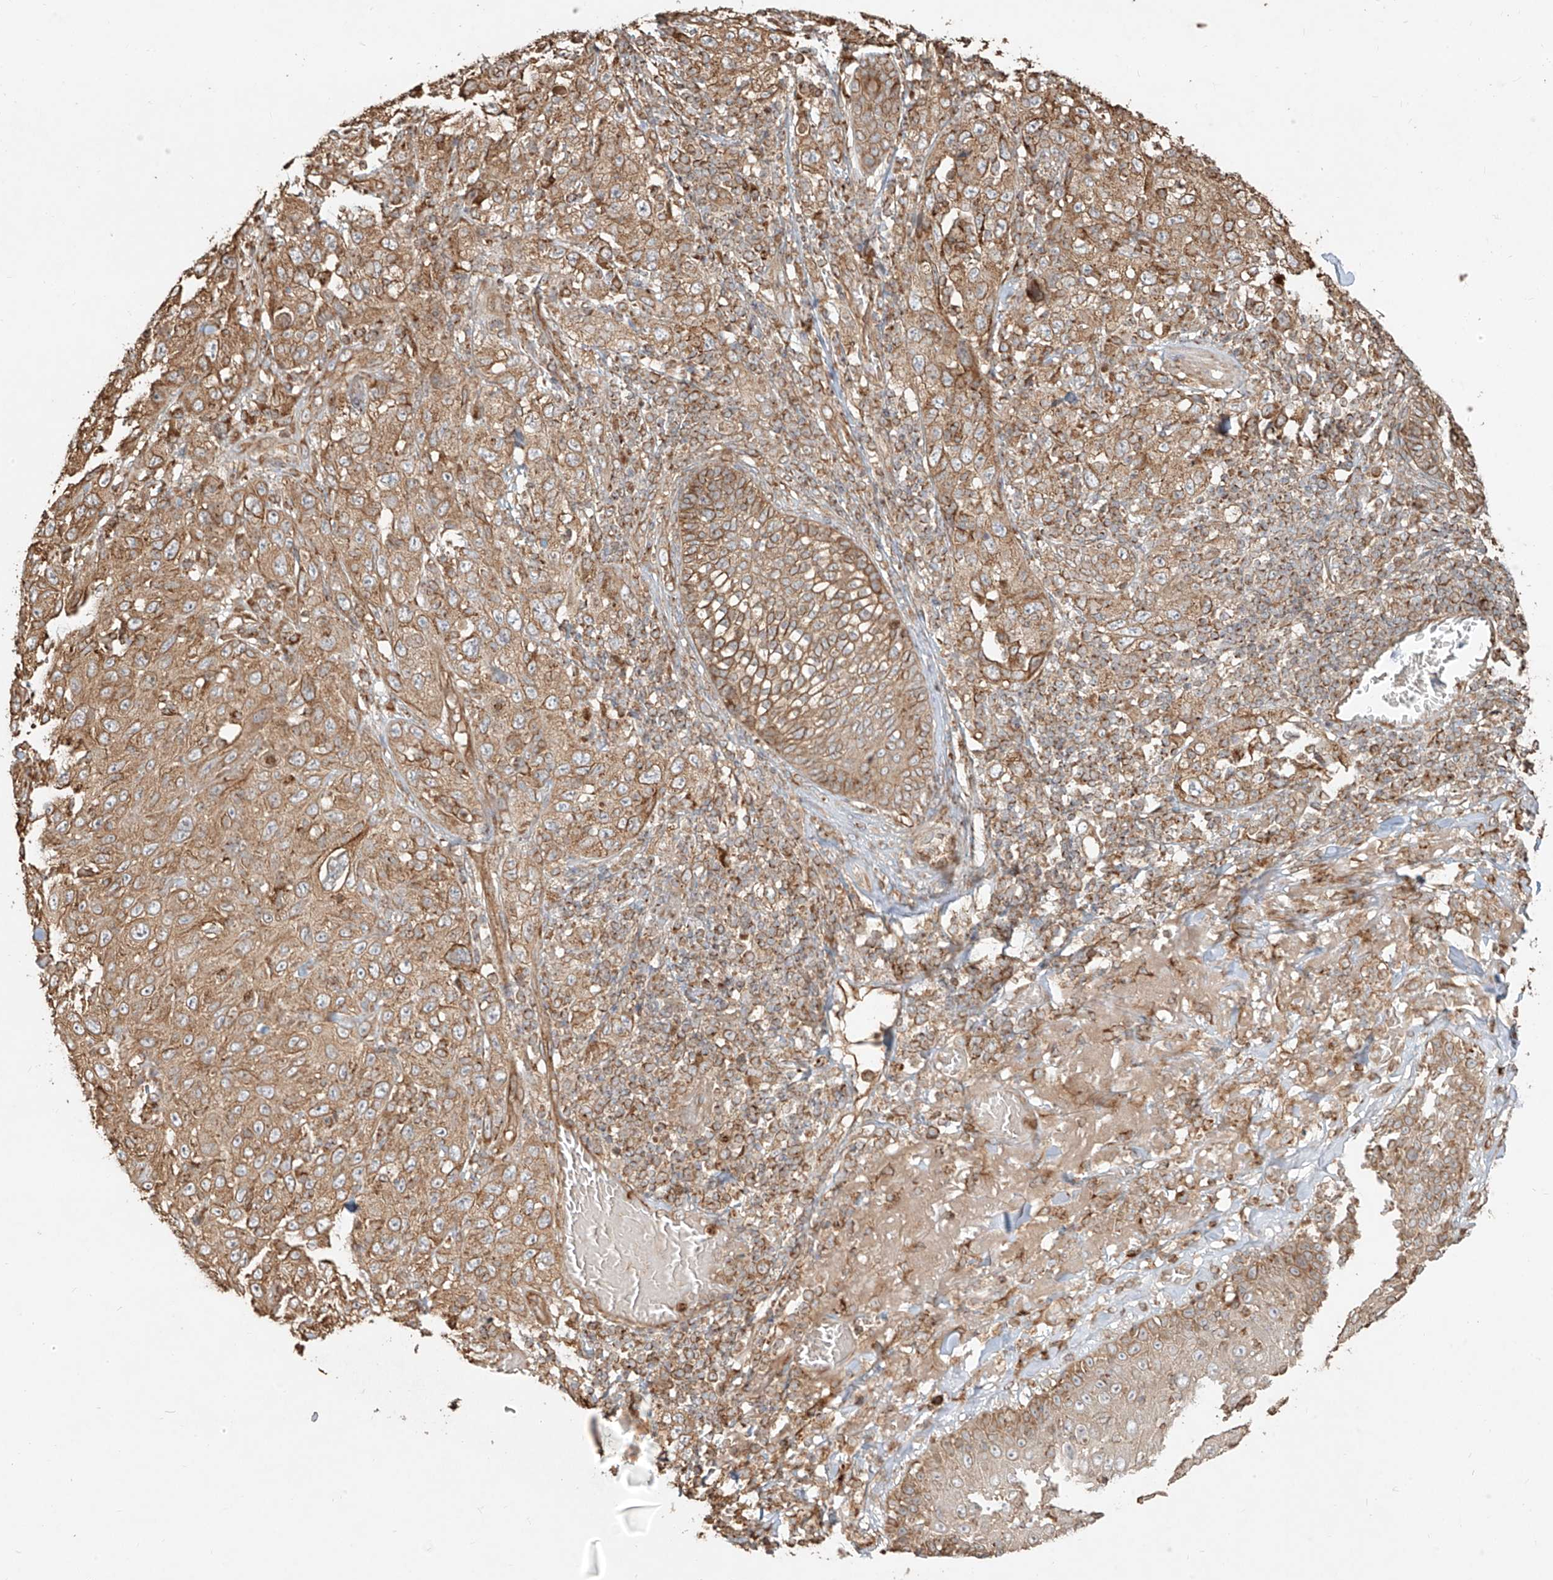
{"staining": {"intensity": "moderate", "quantity": ">75%", "location": "cytoplasmic/membranous"}, "tissue": "skin cancer", "cell_type": "Tumor cells", "image_type": "cancer", "snomed": [{"axis": "morphology", "description": "Squamous cell carcinoma, NOS"}, {"axis": "topography", "description": "Skin"}], "caption": "High-magnification brightfield microscopy of skin squamous cell carcinoma stained with DAB (3,3'-diaminobenzidine) (brown) and counterstained with hematoxylin (blue). tumor cells exhibit moderate cytoplasmic/membranous staining is appreciated in approximately>75% of cells.", "gene": "EFNB1", "patient": {"sex": "female", "age": 88}}